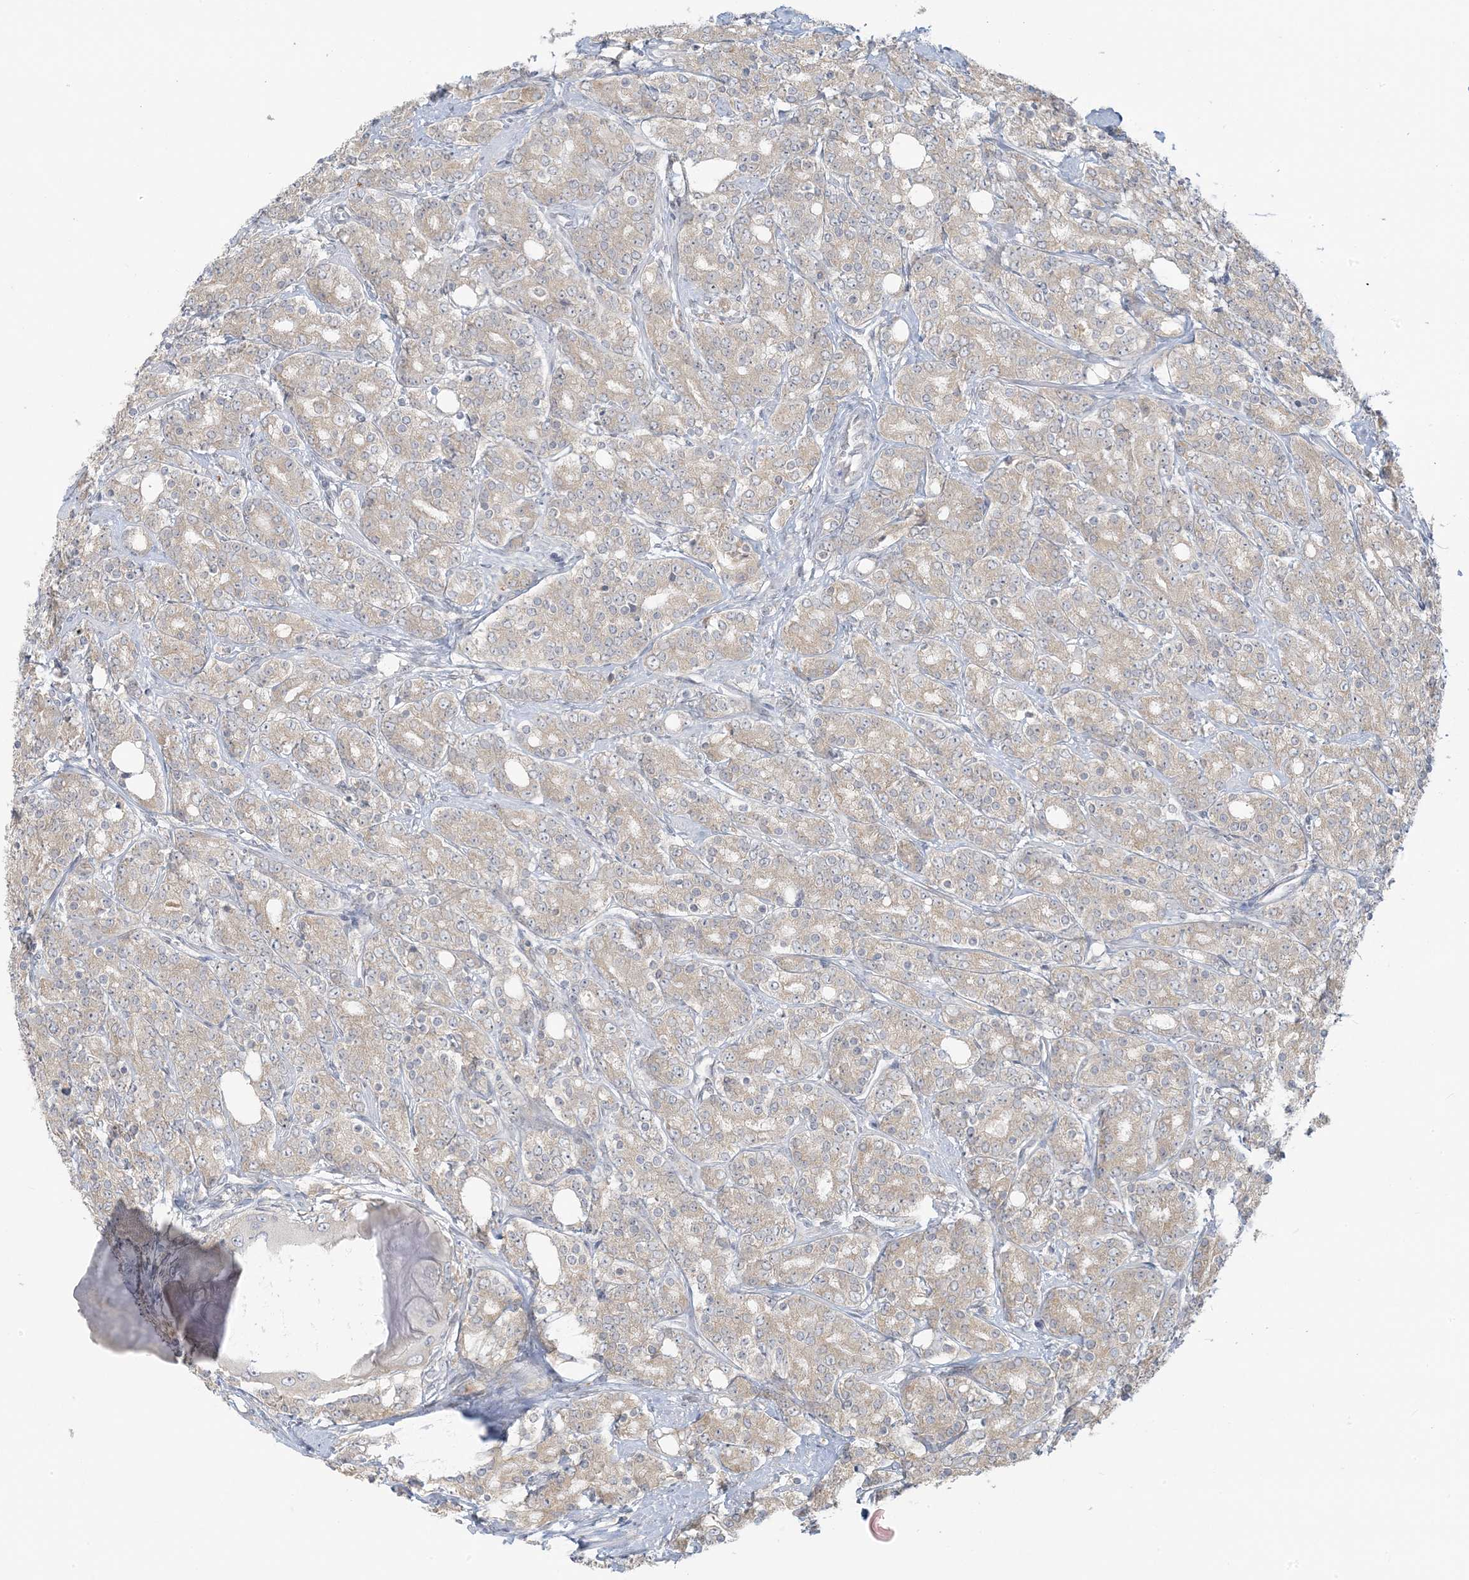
{"staining": {"intensity": "weak", "quantity": ">75%", "location": "cytoplasmic/membranous"}, "tissue": "prostate cancer", "cell_type": "Tumor cells", "image_type": "cancer", "snomed": [{"axis": "morphology", "description": "Adenocarcinoma, High grade"}, {"axis": "topography", "description": "Prostate"}], "caption": "Brown immunohistochemical staining in human prostate cancer reveals weak cytoplasmic/membranous staining in about >75% of tumor cells. Immunohistochemistry stains the protein of interest in brown and the nuclei are stained blue.", "gene": "EEFSEC", "patient": {"sex": "male", "age": 62}}